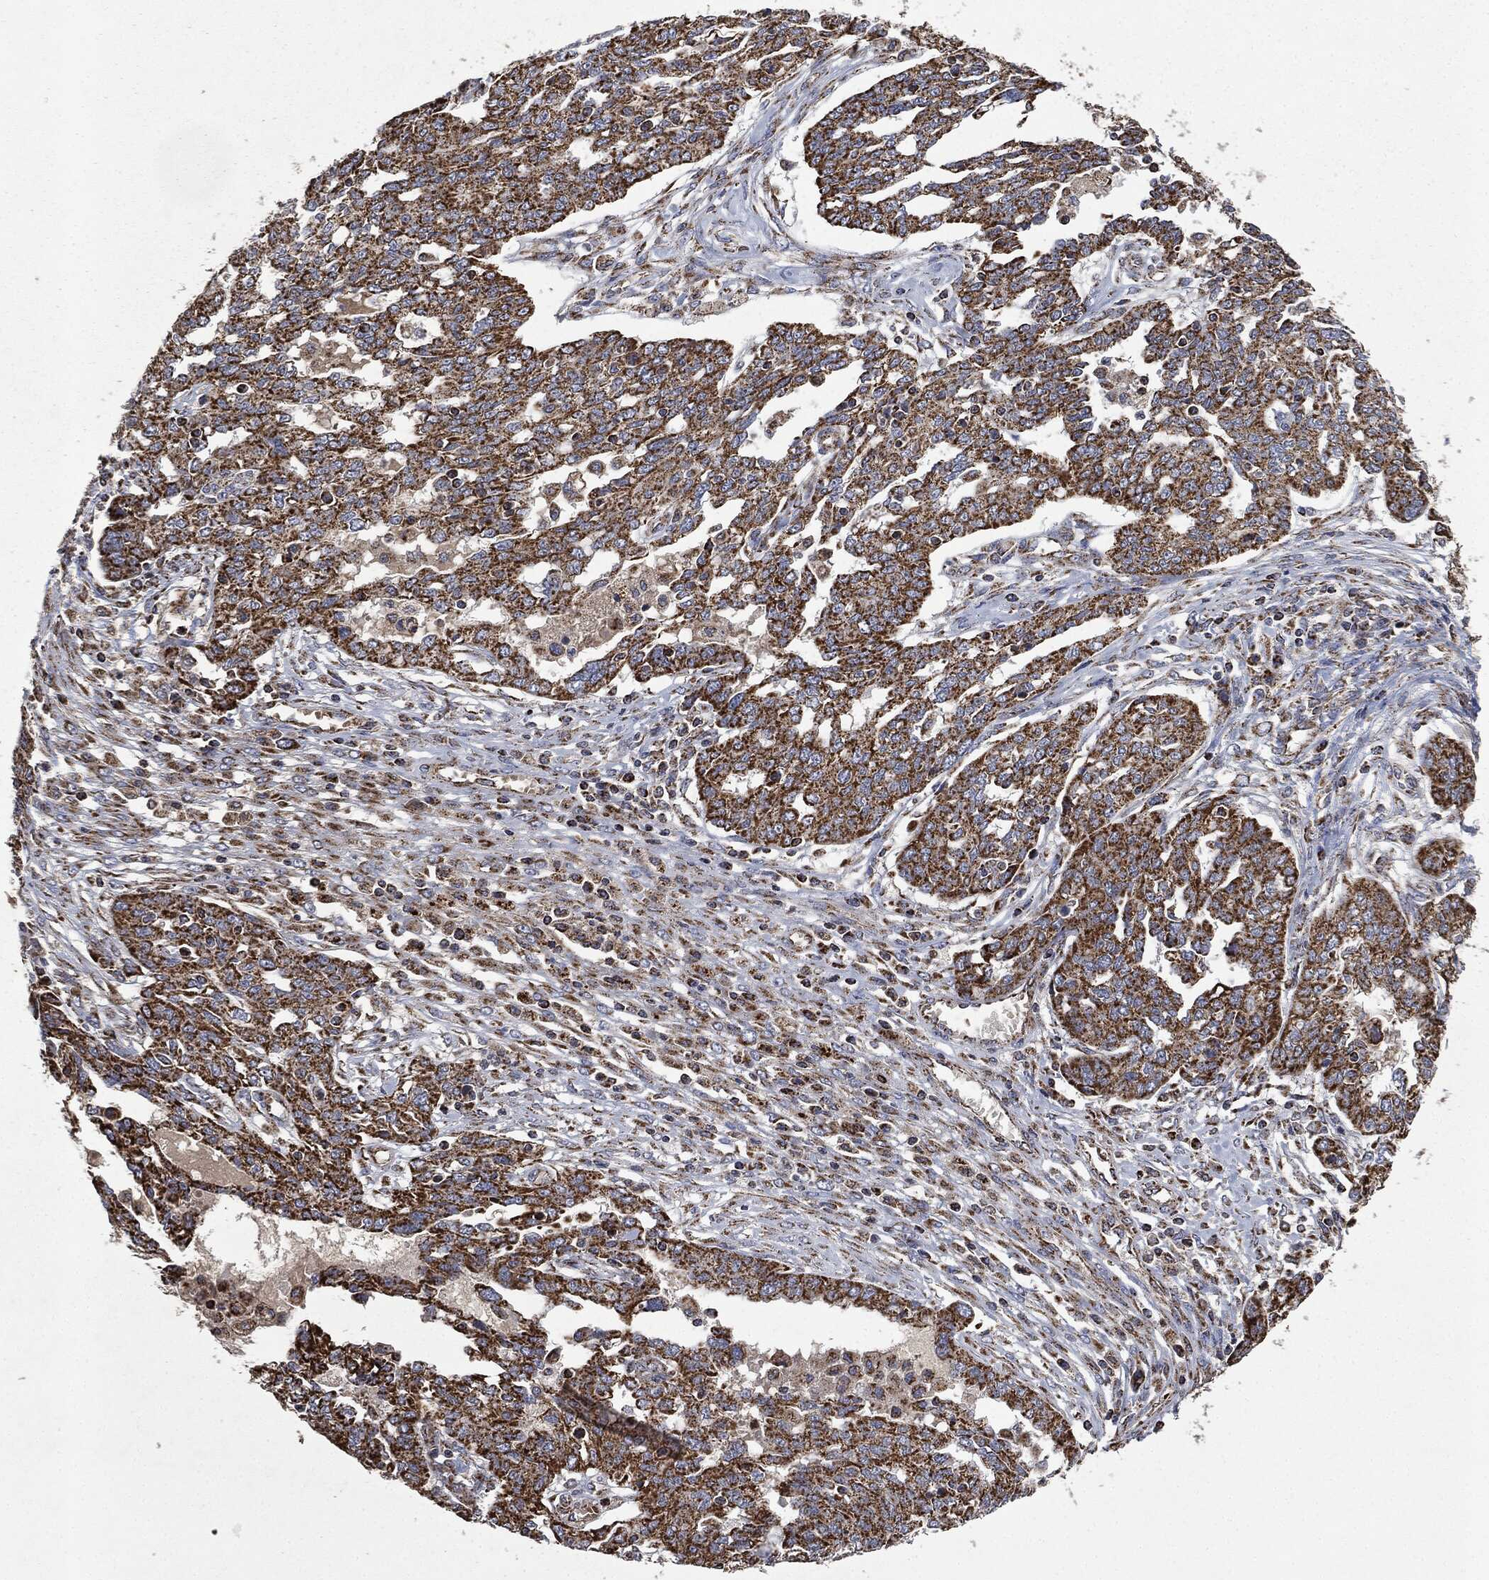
{"staining": {"intensity": "strong", "quantity": ">75%", "location": "cytoplasmic/membranous"}, "tissue": "ovarian cancer", "cell_type": "Tumor cells", "image_type": "cancer", "snomed": [{"axis": "morphology", "description": "Cystadenocarcinoma, serous, NOS"}, {"axis": "topography", "description": "Ovary"}], "caption": "Approximately >75% of tumor cells in ovarian cancer (serous cystadenocarcinoma) reveal strong cytoplasmic/membranous protein positivity as visualized by brown immunohistochemical staining.", "gene": "RYK", "patient": {"sex": "female", "age": 67}}